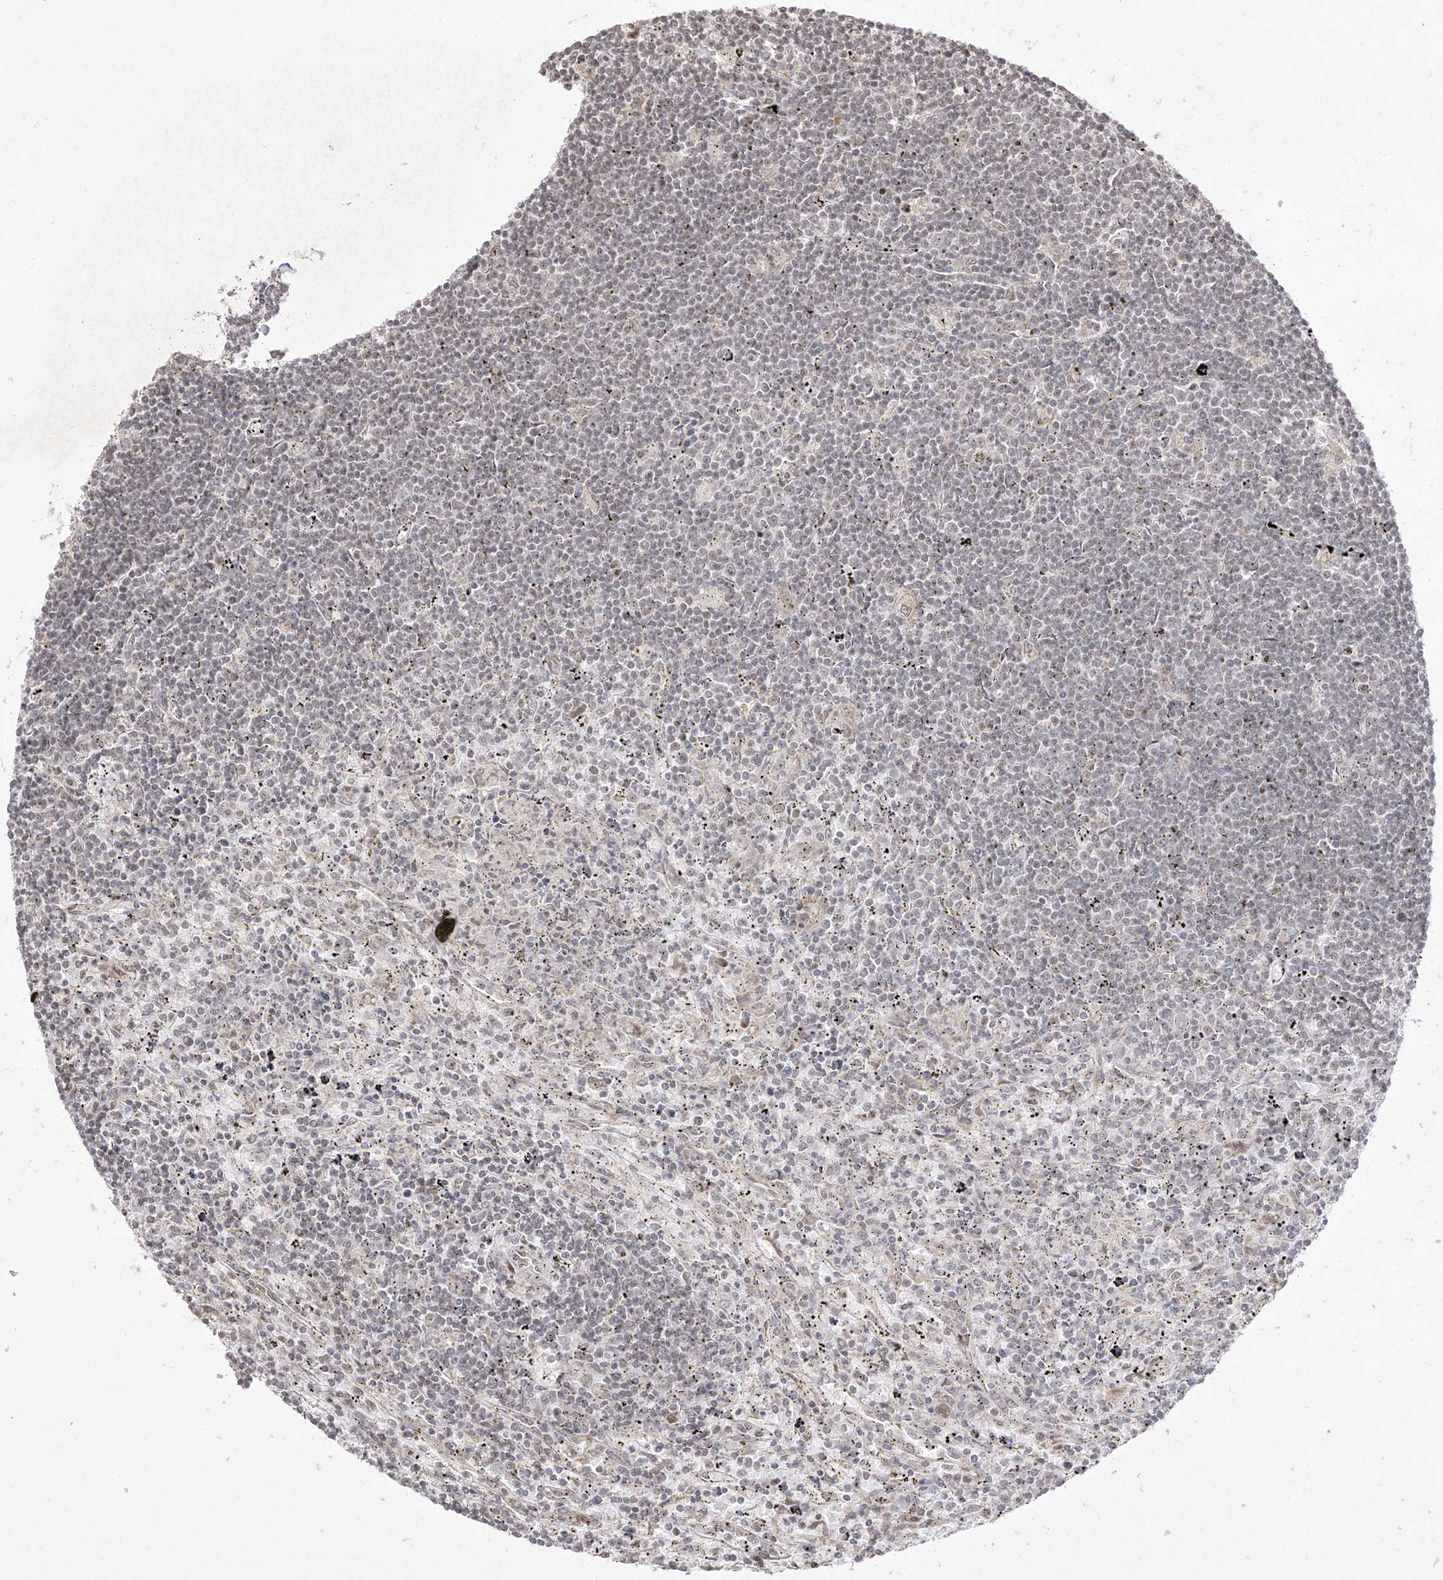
{"staining": {"intensity": "weak", "quantity": "<25%", "location": "nuclear"}, "tissue": "lymphoma", "cell_type": "Tumor cells", "image_type": "cancer", "snomed": [{"axis": "morphology", "description": "Malignant lymphoma, non-Hodgkin's type, Low grade"}, {"axis": "topography", "description": "Spleen"}], "caption": "Tumor cells are negative for brown protein staining in lymphoma.", "gene": "SNRNP27", "patient": {"sex": "male", "age": 76}}